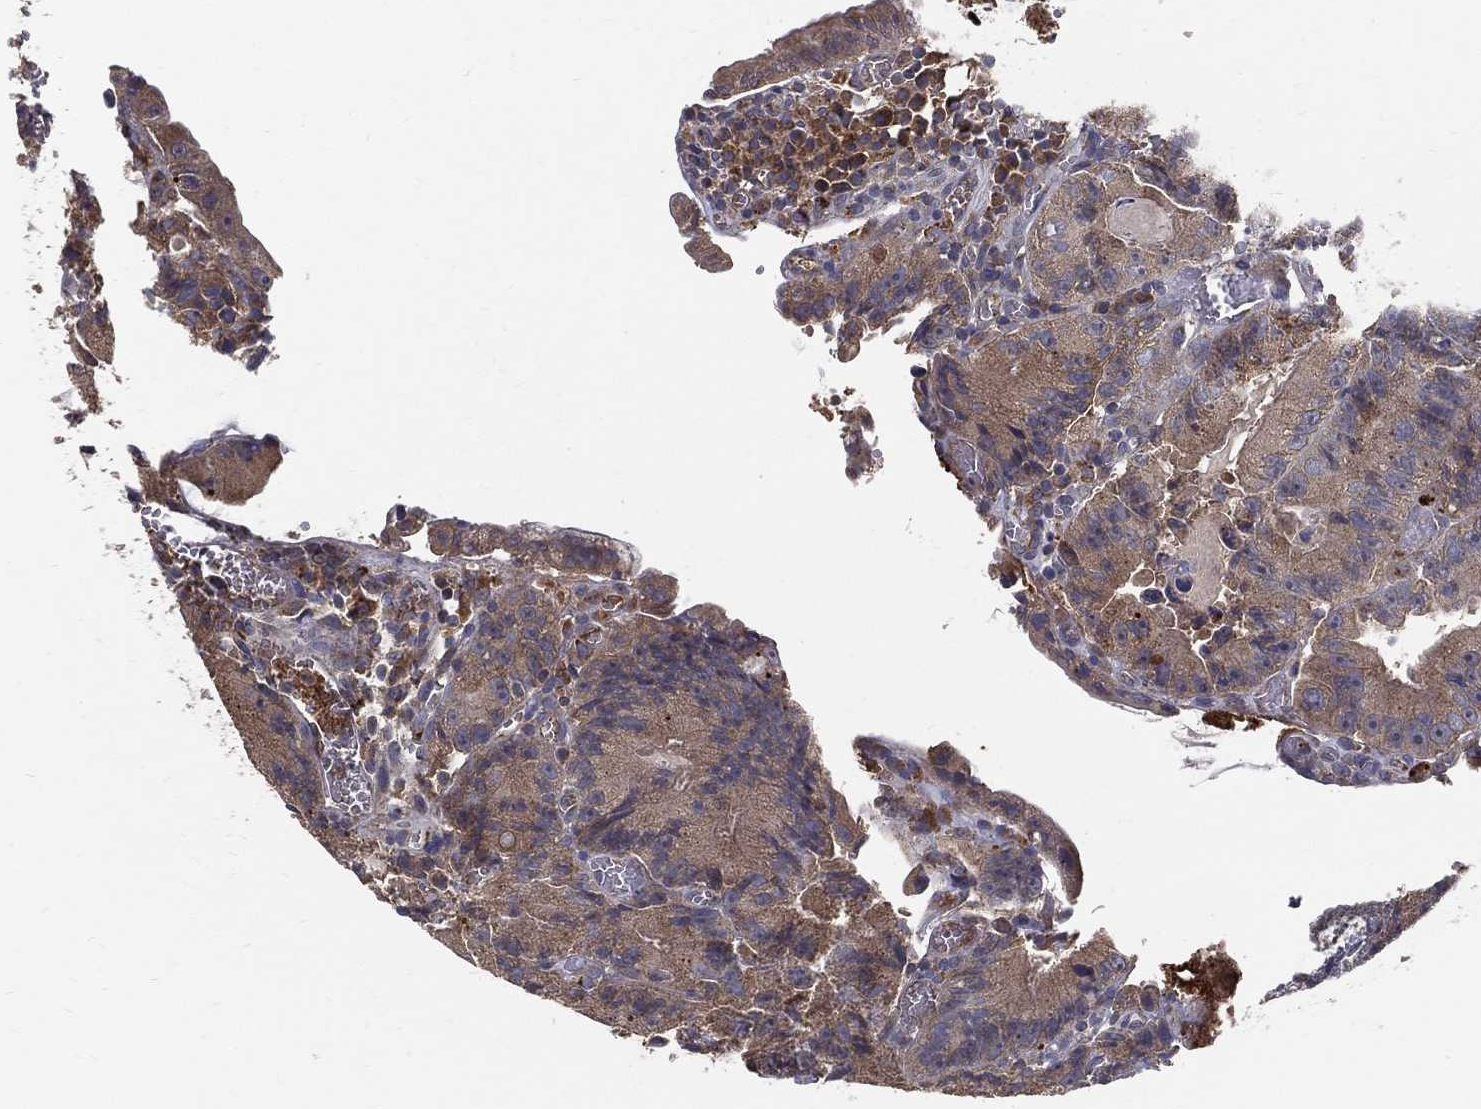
{"staining": {"intensity": "weak", "quantity": "25%-75%", "location": "cytoplasmic/membranous"}, "tissue": "colorectal cancer", "cell_type": "Tumor cells", "image_type": "cancer", "snomed": [{"axis": "morphology", "description": "Adenocarcinoma, NOS"}, {"axis": "topography", "description": "Colon"}], "caption": "Colorectal cancer stained with IHC exhibits weak cytoplasmic/membranous expression in about 25%-75% of tumor cells.", "gene": "MT-ND1", "patient": {"sex": "female", "age": 86}}